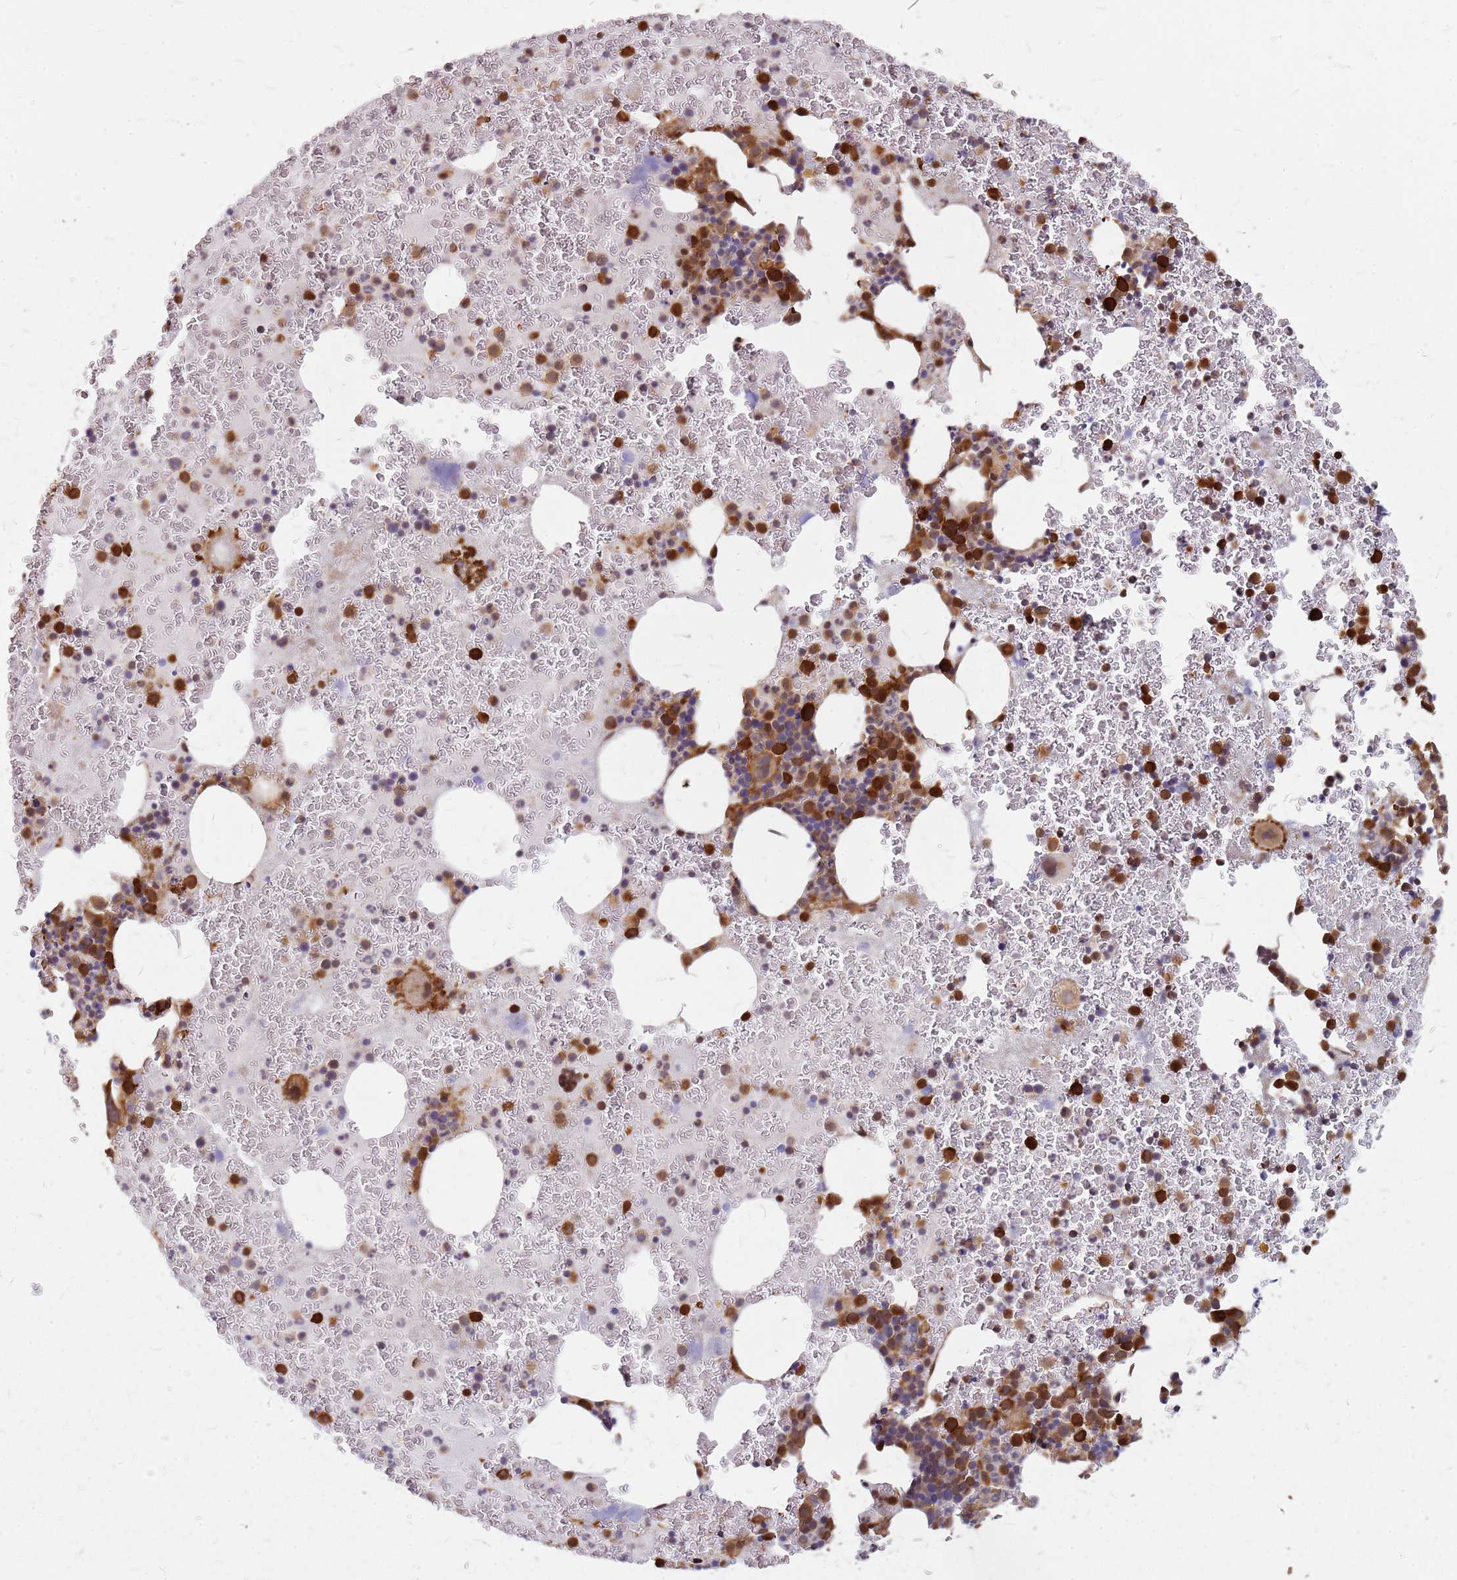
{"staining": {"intensity": "strong", "quantity": "25%-75%", "location": "cytoplasmic/membranous"}, "tissue": "bone marrow", "cell_type": "Hematopoietic cells", "image_type": "normal", "snomed": [{"axis": "morphology", "description": "Normal tissue, NOS"}, {"axis": "topography", "description": "Bone marrow"}], "caption": "Brown immunohistochemical staining in unremarkable bone marrow shows strong cytoplasmic/membranous expression in approximately 25%-75% of hematopoietic cells. (brown staining indicates protein expression, while blue staining denotes nuclei).", "gene": "HDX", "patient": {"sex": "male", "age": 26}}